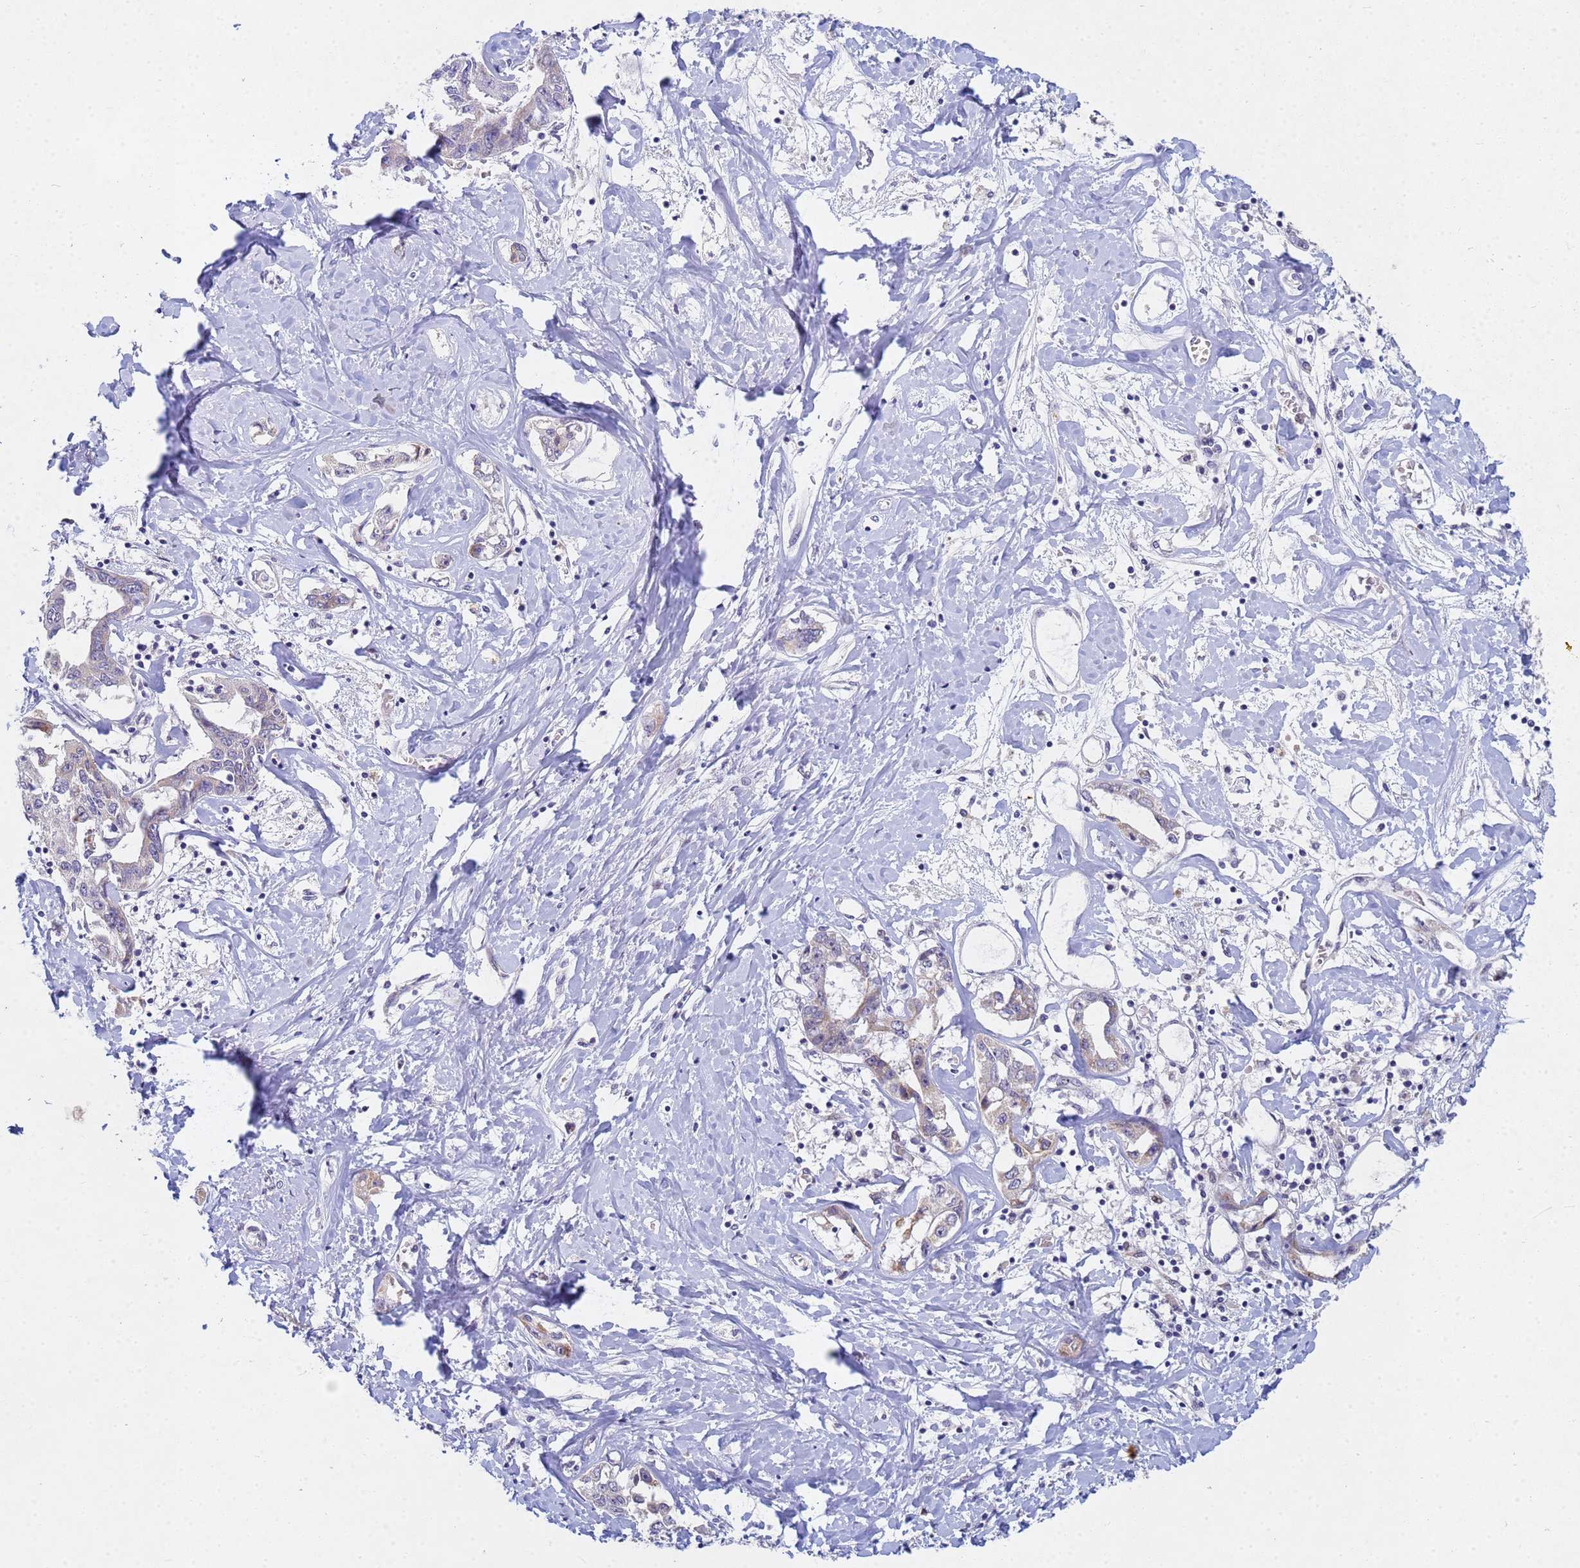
{"staining": {"intensity": "weak", "quantity": "25%-75%", "location": "cytoplasmic/membranous"}, "tissue": "liver cancer", "cell_type": "Tumor cells", "image_type": "cancer", "snomed": [{"axis": "morphology", "description": "Cholangiocarcinoma"}, {"axis": "topography", "description": "Liver"}], "caption": "Immunohistochemical staining of liver cancer reveals low levels of weak cytoplasmic/membranous expression in about 25%-75% of tumor cells. The protein of interest is stained brown, and the nuclei are stained in blue (DAB IHC with brightfield microscopy, high magnification).", "gene": "TNPO2", "patient": {"sex": "male", "age": 59}}